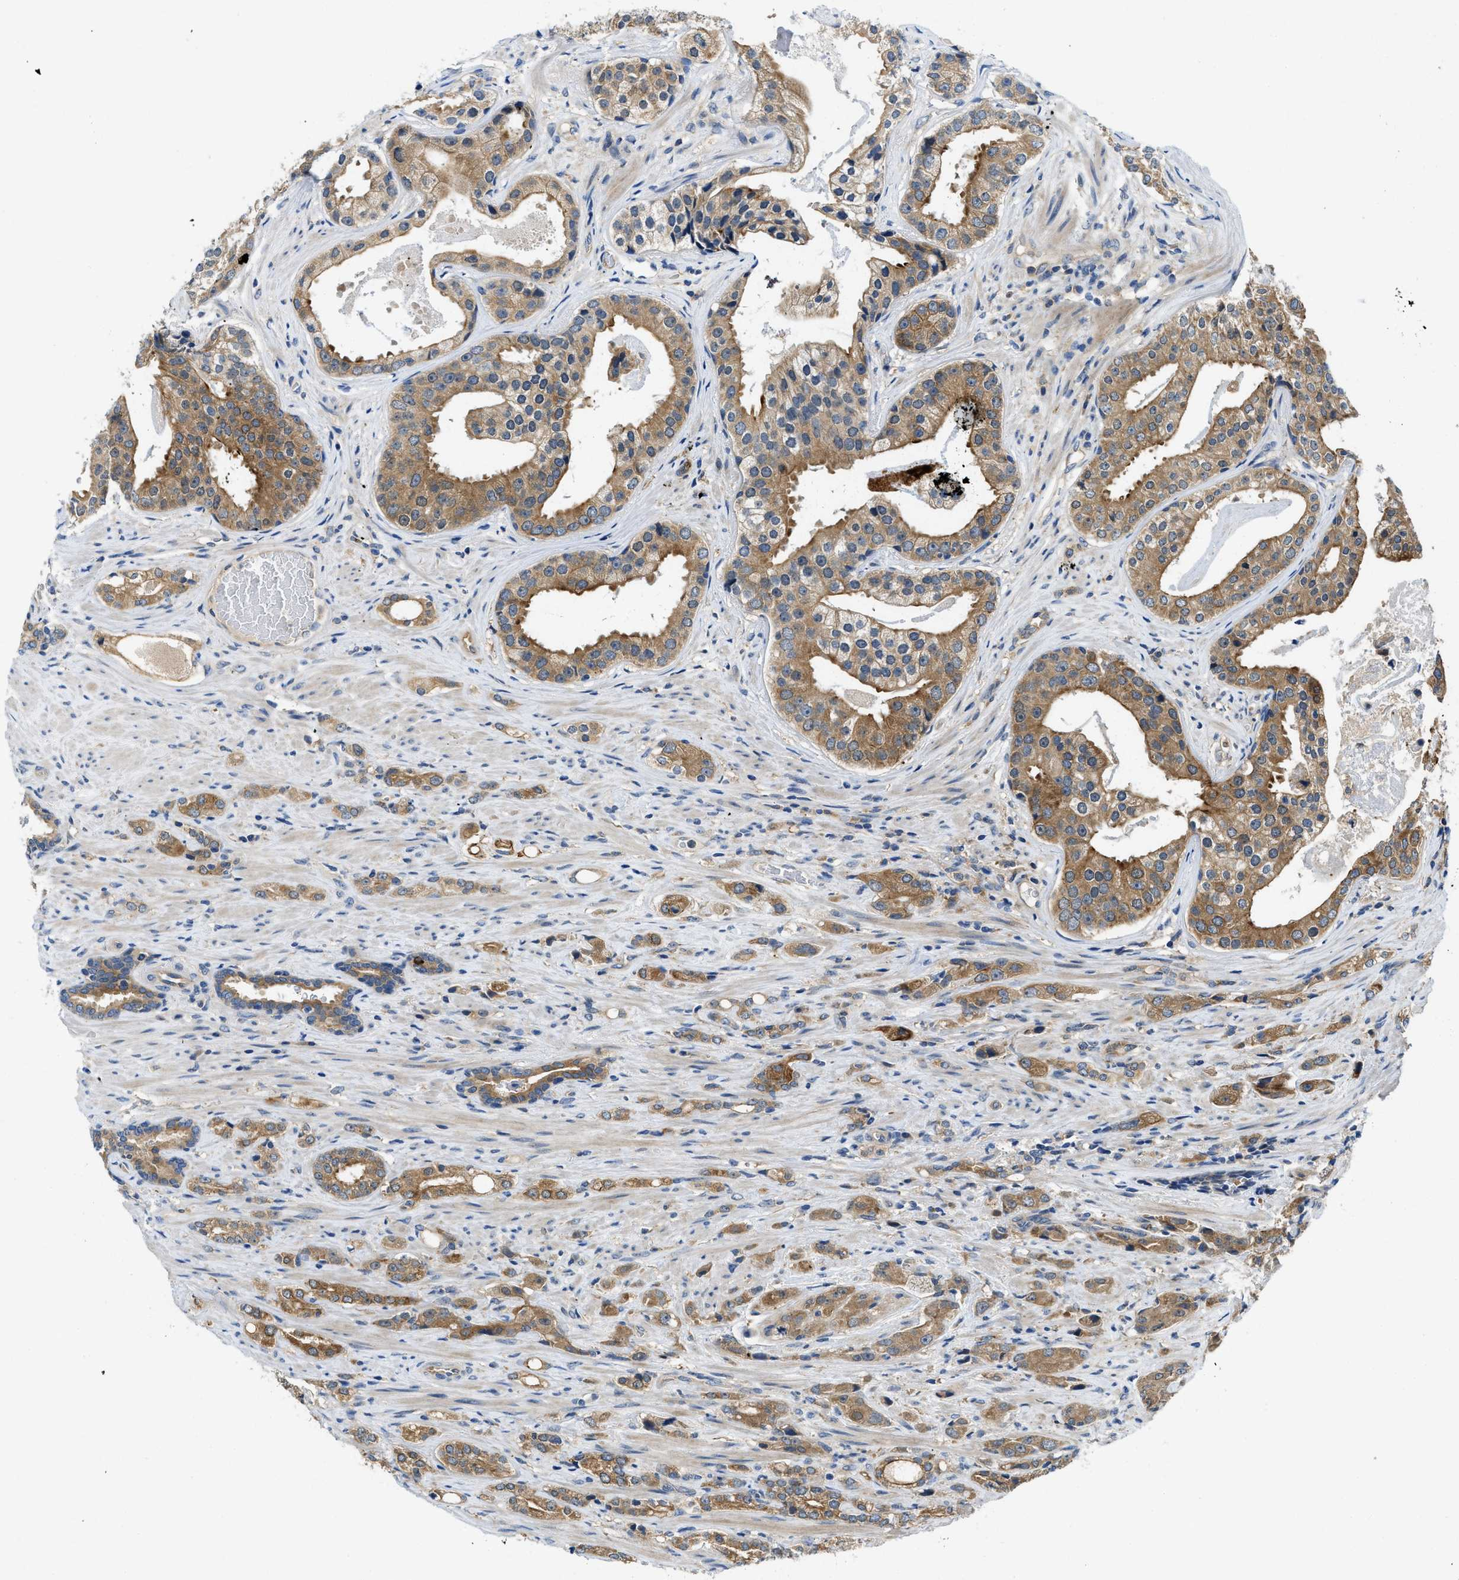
{"staining": {"intensity": "moderate", "quantity": ">75%", "location": "cytoplasmic/membranous"}, "tissue": "prostate cancer", "cell_type": "Tumor cells", "image_type": "cancer", "snomed": [{"axis": "morphology", "description": "Adenocarcinoma, High grade"}, {"axis": "topography", "description": "Prostate"}], "caption": "Human prostate cancer stained with a protein marker exhibits moderate staining in tumor cells.", "gene": "RIPK2", "patient": {"sex": "male", "age": 71}}